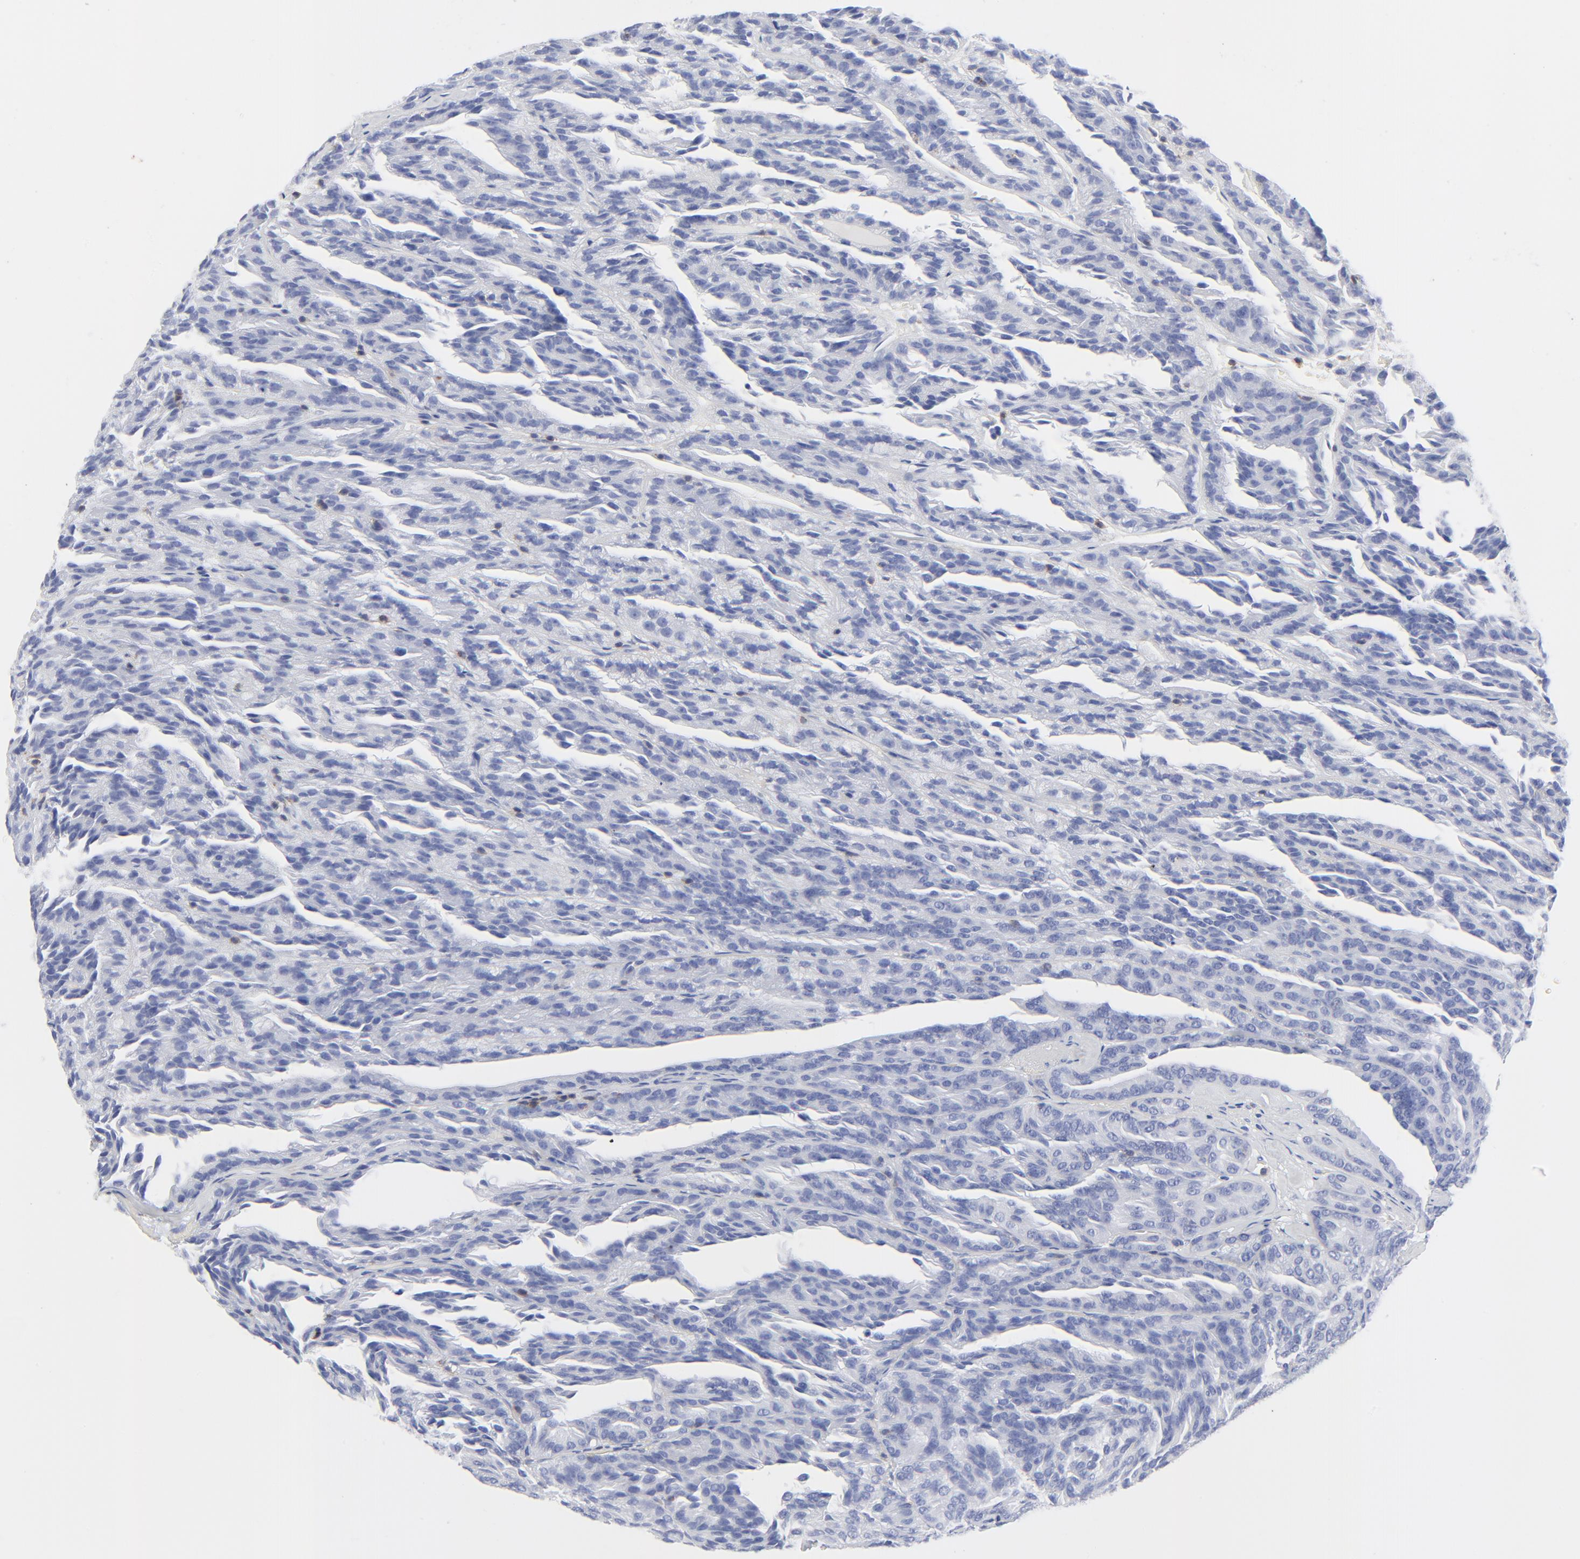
{"staining": {"intensity": "negative", "quantity": "none", "location": "none"}, "tissue": "renal cancer", "cell_type": "Tumor cells", "image_type": "cancer", "snomed": [{"axis": "morphology", "description": "Adenocarcinoma, NOS"}, {"axis": "topography", "description": "Kidney"}], "caption": "IHC of adenocarcinoma (renal) exhibits no positivity in tumor cells.", "gene": "LCK", "patient": {"sex": "male", "age": 46}}